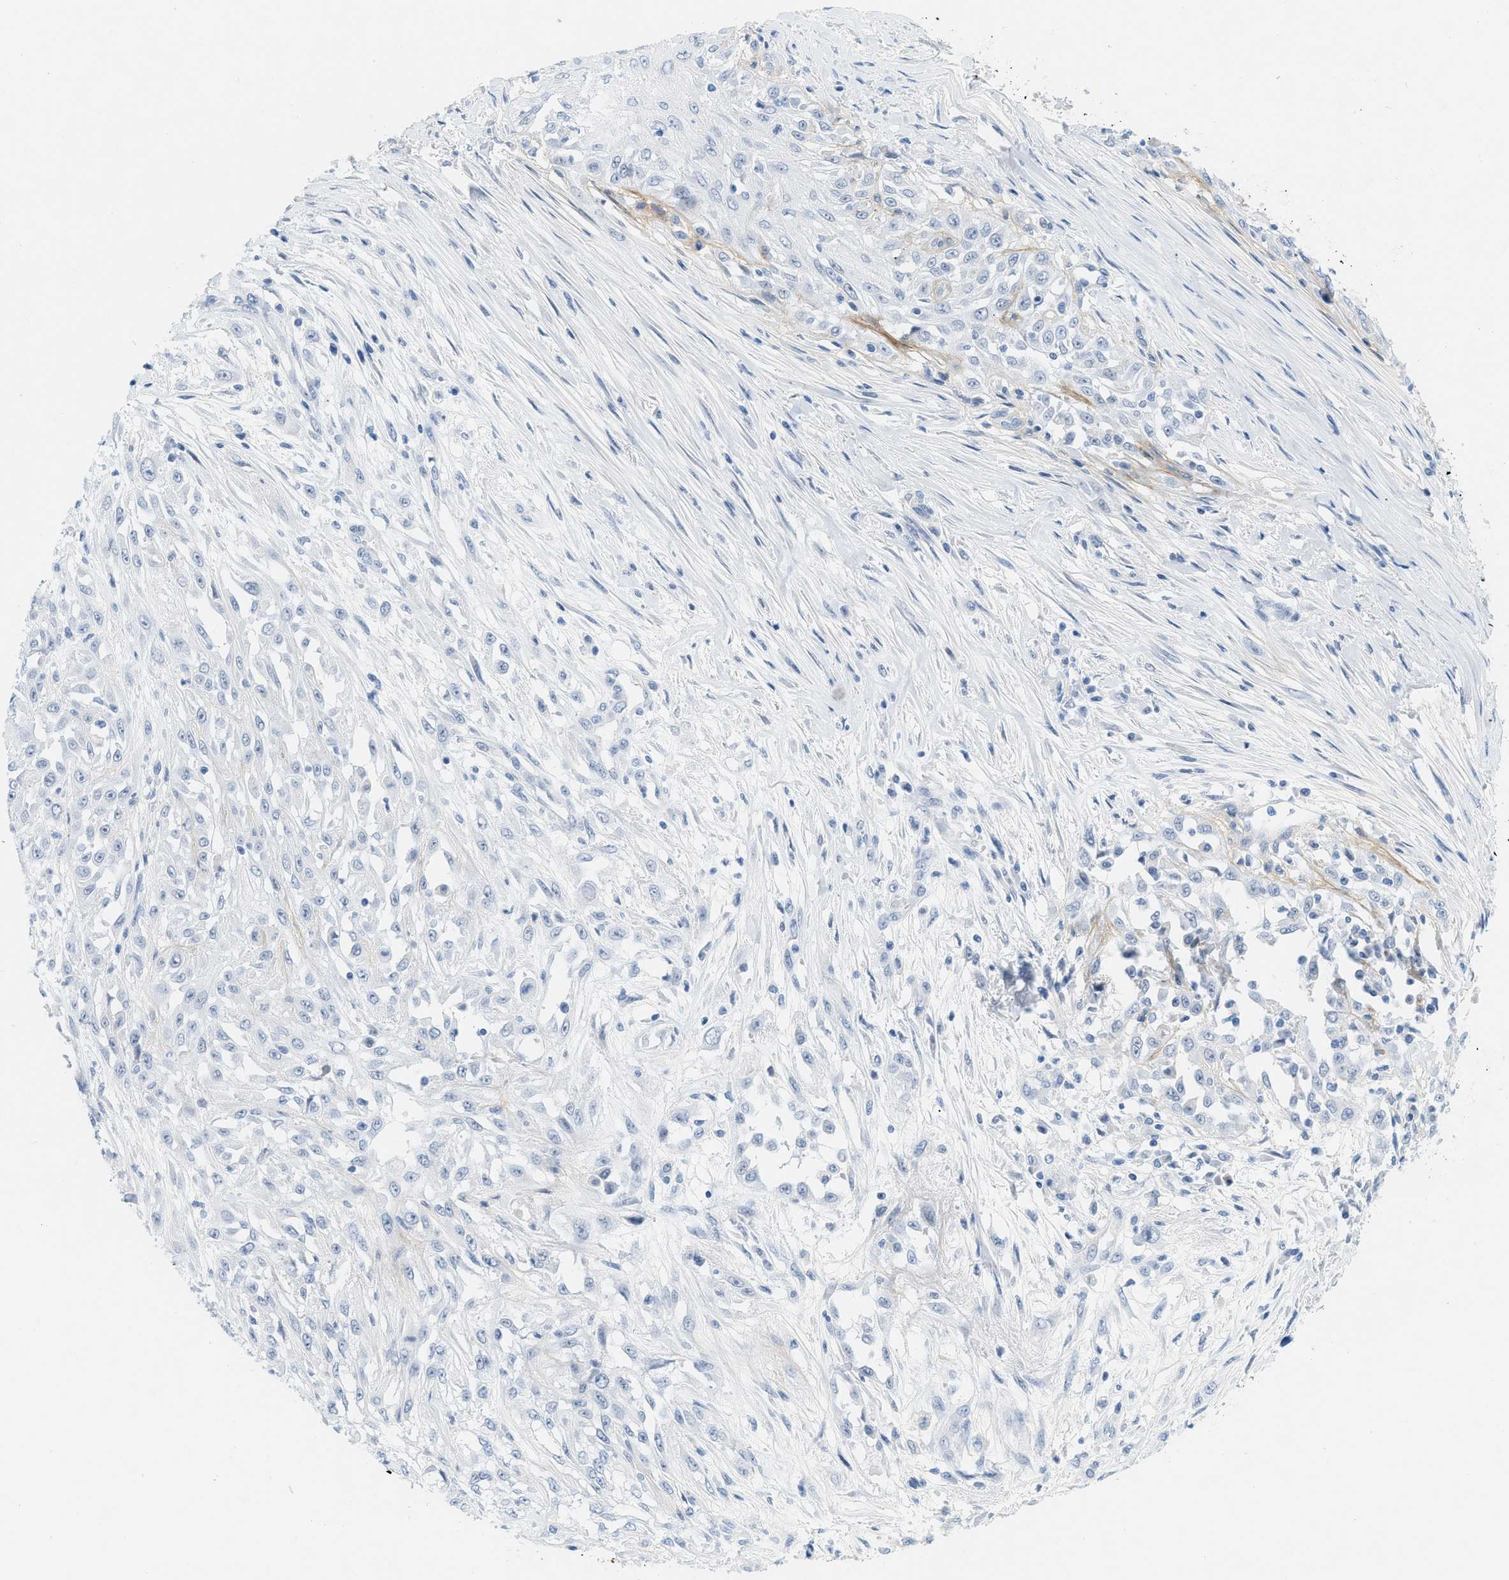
{"staining": {"intensity": "negative", "quantity": "none", "location": "none"}, "tissue": "skin cancer", "cell_type": "Tumor cells", "image_type": "cancer", "snomed": [{"axis": "morphology", "description": "Squamous cell carcinoma, NOS"}, {"axis": "morphology", "description": "Squamous cell carcinoma, metastatic, NOS"}, {"axis": "topography", "description": "Skin"}, {"axis": "topography", "description": "Lymph node"}], "caption": "IHC photomicrograph of skin squamous cell carcinoma stained for a protein (brown), which exhibits no positivity in tumor cells. (Stains: DAB (3,3'-diaminobenzidine) immunohistochemistry (IHC) with hematoxylin counter stain, Microscopy: brightfield microscopy at high magnification).", "gene": "HLTF", "patient": {"sex": "male", "age": 75}}